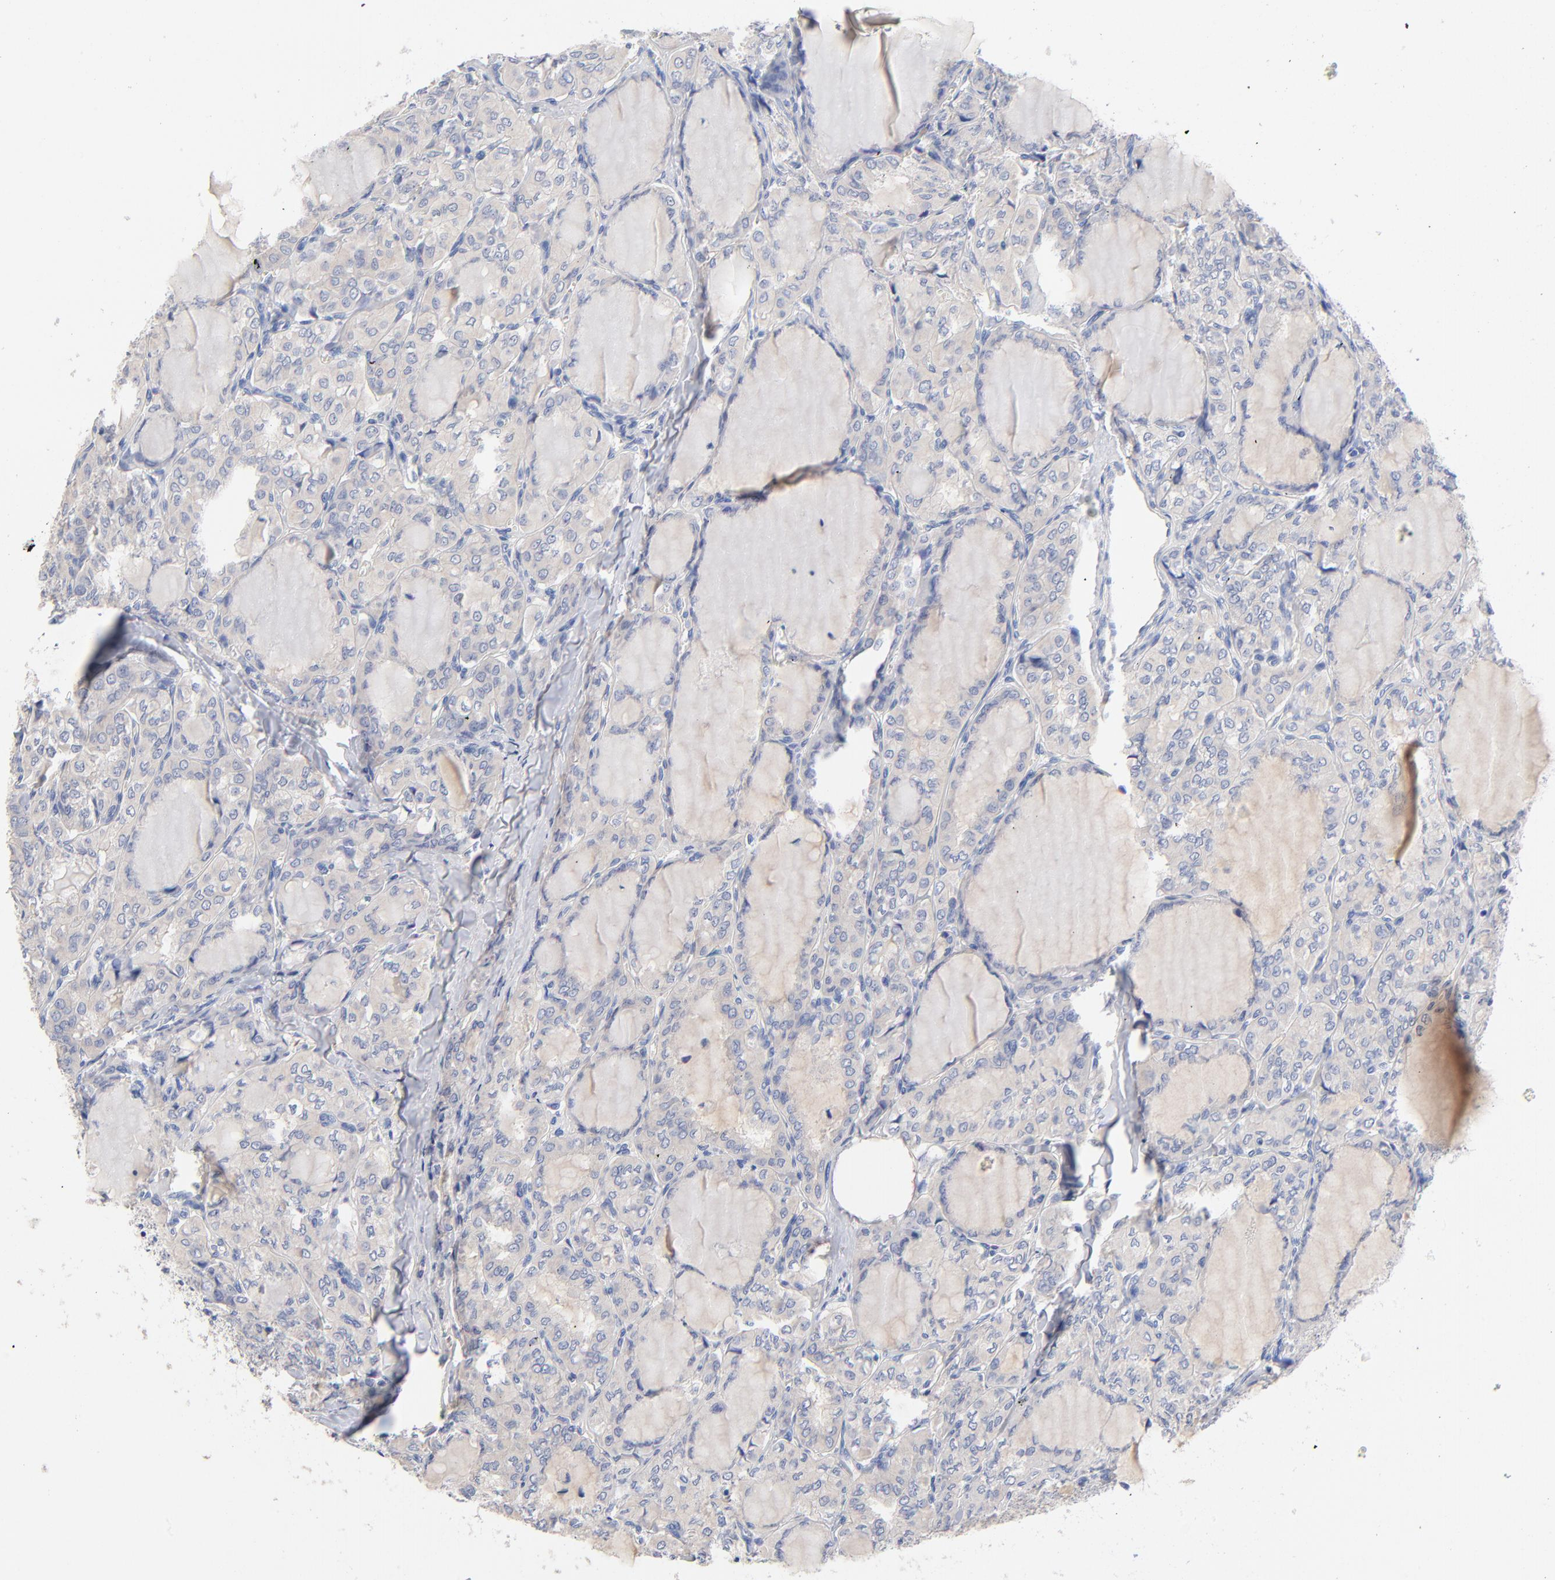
{"staining": {"intensity": "negative", "quantity": "none", "location": "none"}, "tissue": "thyroid cancer", "cell_type": "Tumor cells", "image_type": "cancer", "snomed": [{"axis": "morphology", "description": "Papillary adenocarcinoma, NOS"}, {"axis": "topography", "description": "Thyroid gland"}], "caption": "High power microscopy micrograph of an IHC photomicrograph of papillary adenocarcinoma (thyroid), revealing no significant staining in tumor cells.", "gene": "CPS1", "patient": {"sex": "male", "age": 20}}